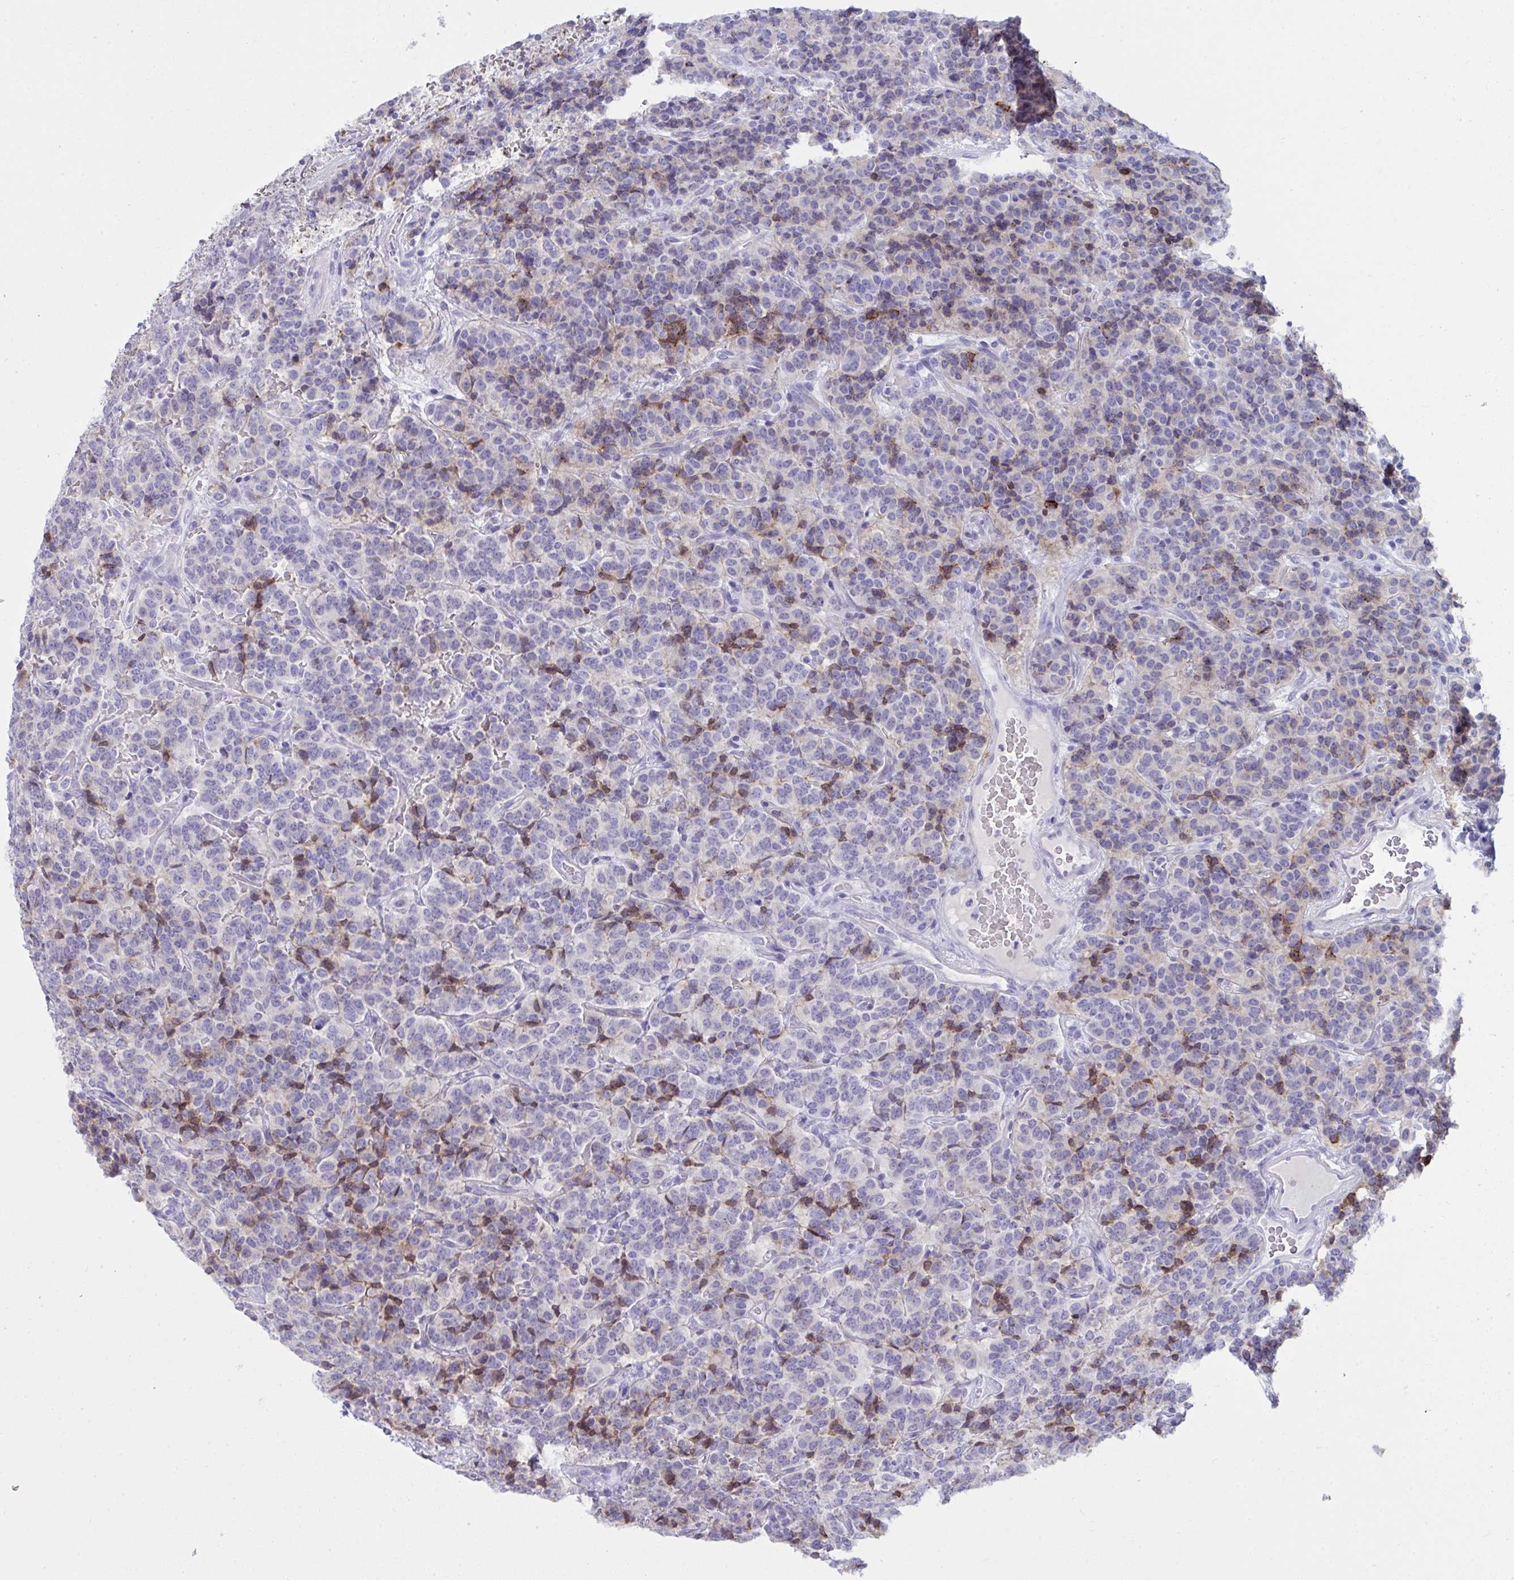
{"staining": {"intensity": "weak", "quantity": "25%-75%", "location": "cytoplasmic/membranous"}, "tissue": "carcinoid", "cell_type": "Tumor cells", "image_type": "cancer", "snomed": [{"axis": "morphology", "description": "Carcinoid, malignant, NOS"}, {"axis": "topography", "description": "Pancreas"}], "caption": "The photomicrograph shows staining of carcinoid, revealing weak cytoplasmic/membranous protein expression (brown color) within tumor cells. Nuclei are stained in blue.", "gene": "RGPD5", "patient": {"sex": "male", "age": 36}}